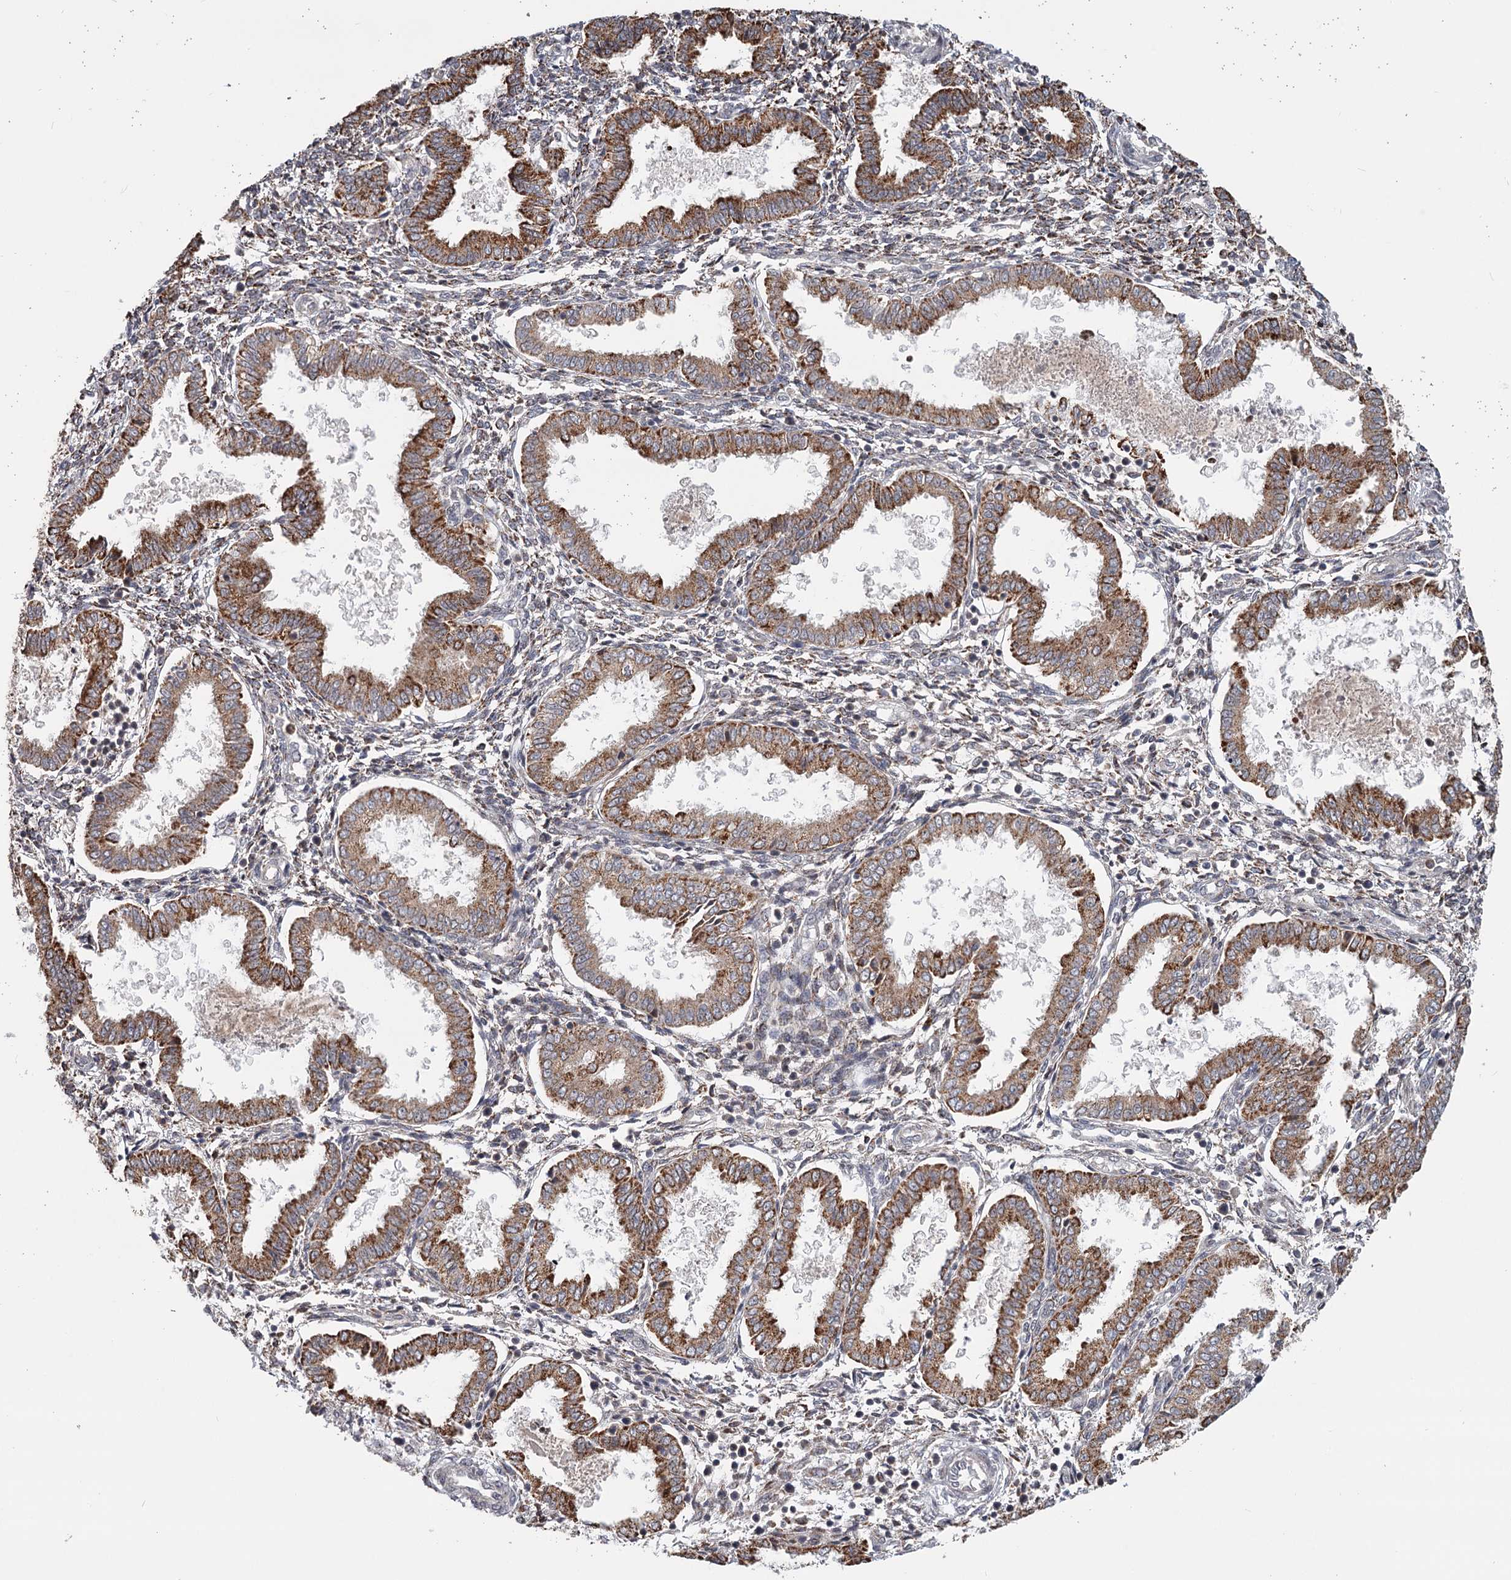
{"staining": {"intensity": "moderate", "quantity": "<25%", "location": "cytoplasmic/membranous"}, "tissue": "endometrium", "cell_type": "Cells in endometrial stroma", "image_type": "normal", "snomed": [{"axis": "morphology", "description": "Normal tissue, NOS"}, {"axis": "topography", "description": "Endometrium"}], "caption": "The image displays a brown stain indicating the presence of a protein in the cytoplasmic/membranous of cells in endometrial stroma in endometrium.", "gene": "CDC123", "patient": {"sex": "female", "age": 33}}